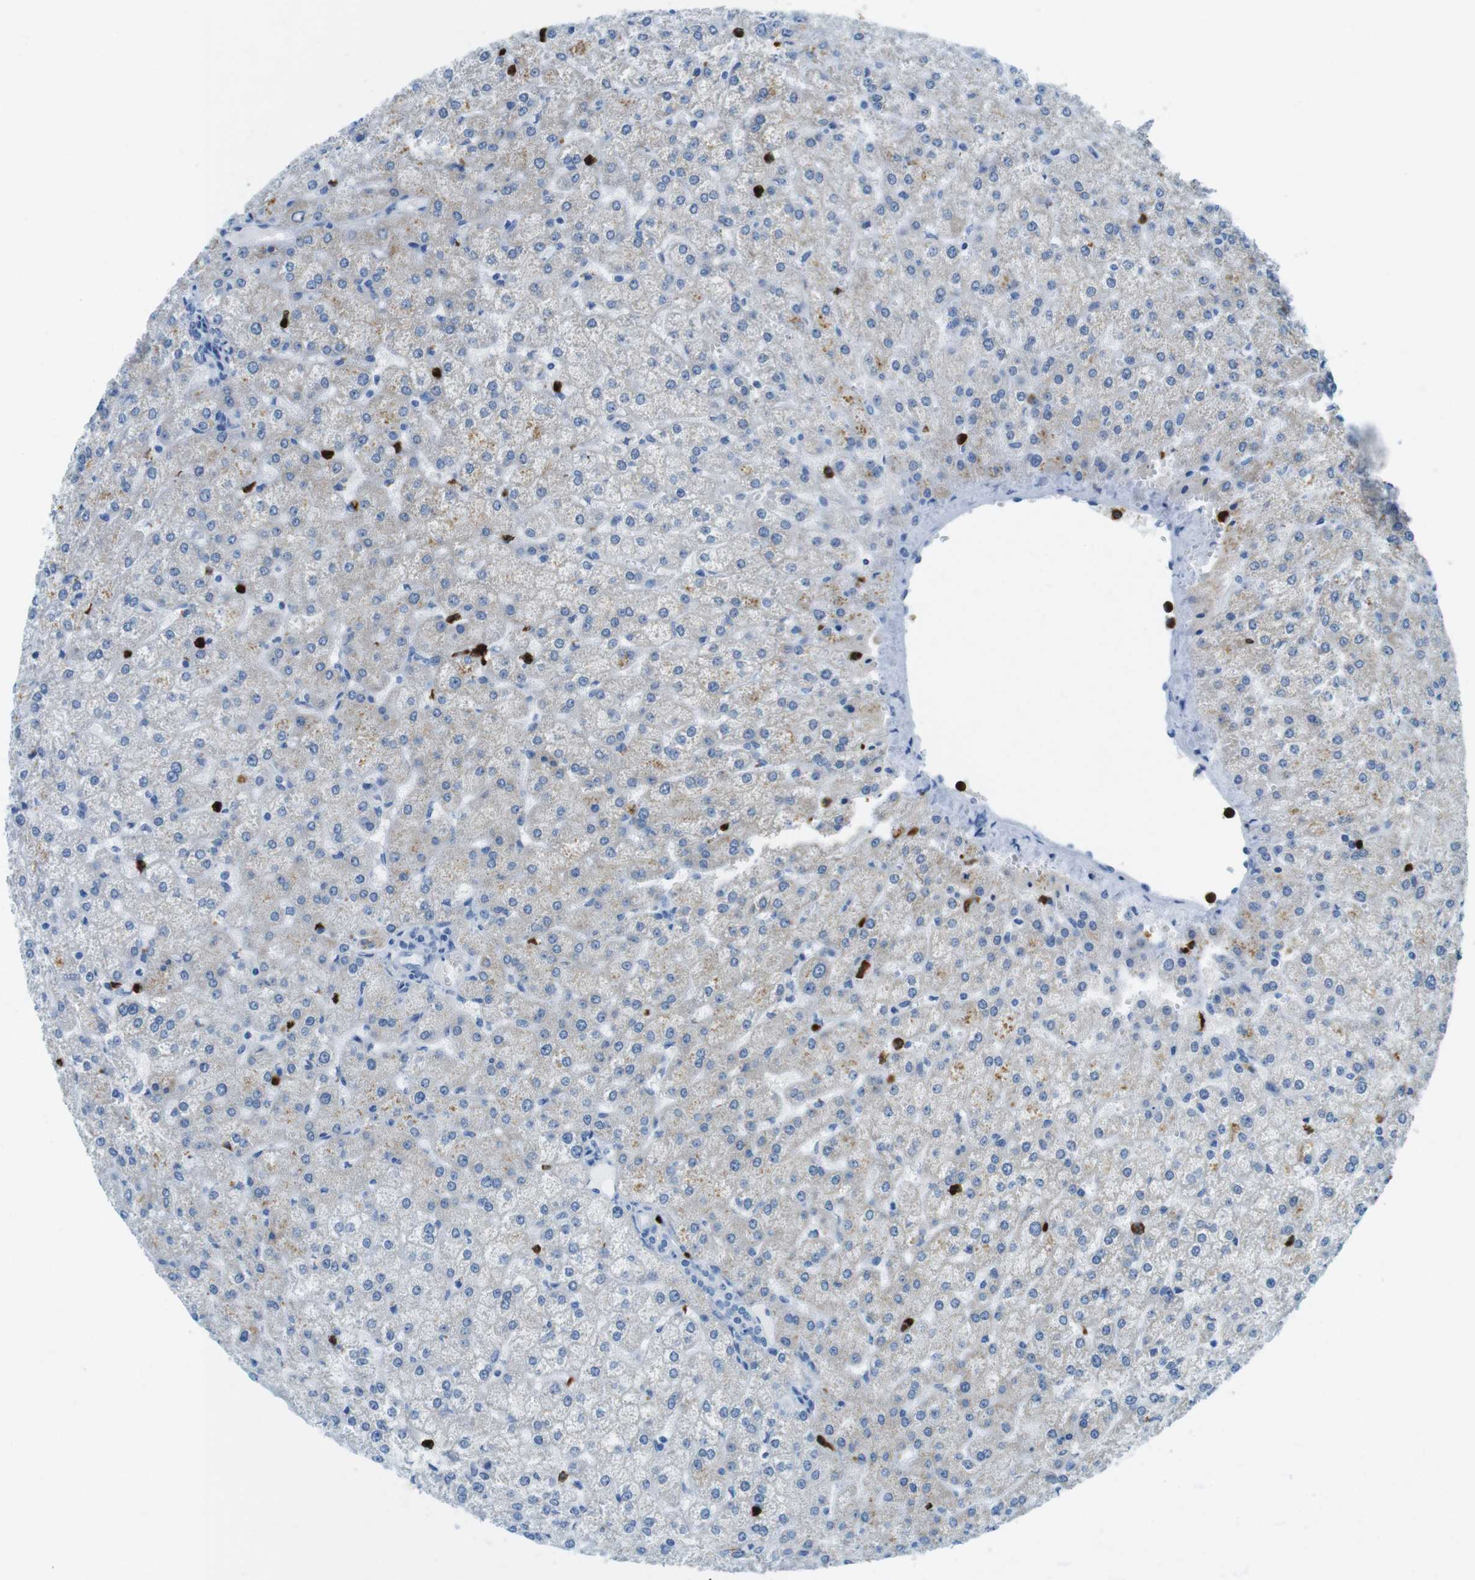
{"staining": {"intensity": "negative", "quantity": "none", "location": "none"}, "tissue": "liver", "cell_type": "Cholangiocytes", "image_type": "normal", "snomed": [{"axis": "morphology", "description": "Normal tissue, NOS"}, {"axis": "topography", "description": "Liver"}], "caption": "Immunohistochemistry micrograph of benign liver stained for a protein (brown), which displays no staining in cholangiocytes. Brightfield microscopy of immunohistochemistry (IHC) stained with DAB (3,3'-diaminobenzidine) (brown) and hematoxylin (blue), captured at high magnification.", "gene": "MCEMP1", "patient": {"sex": "female", "age": 32}}